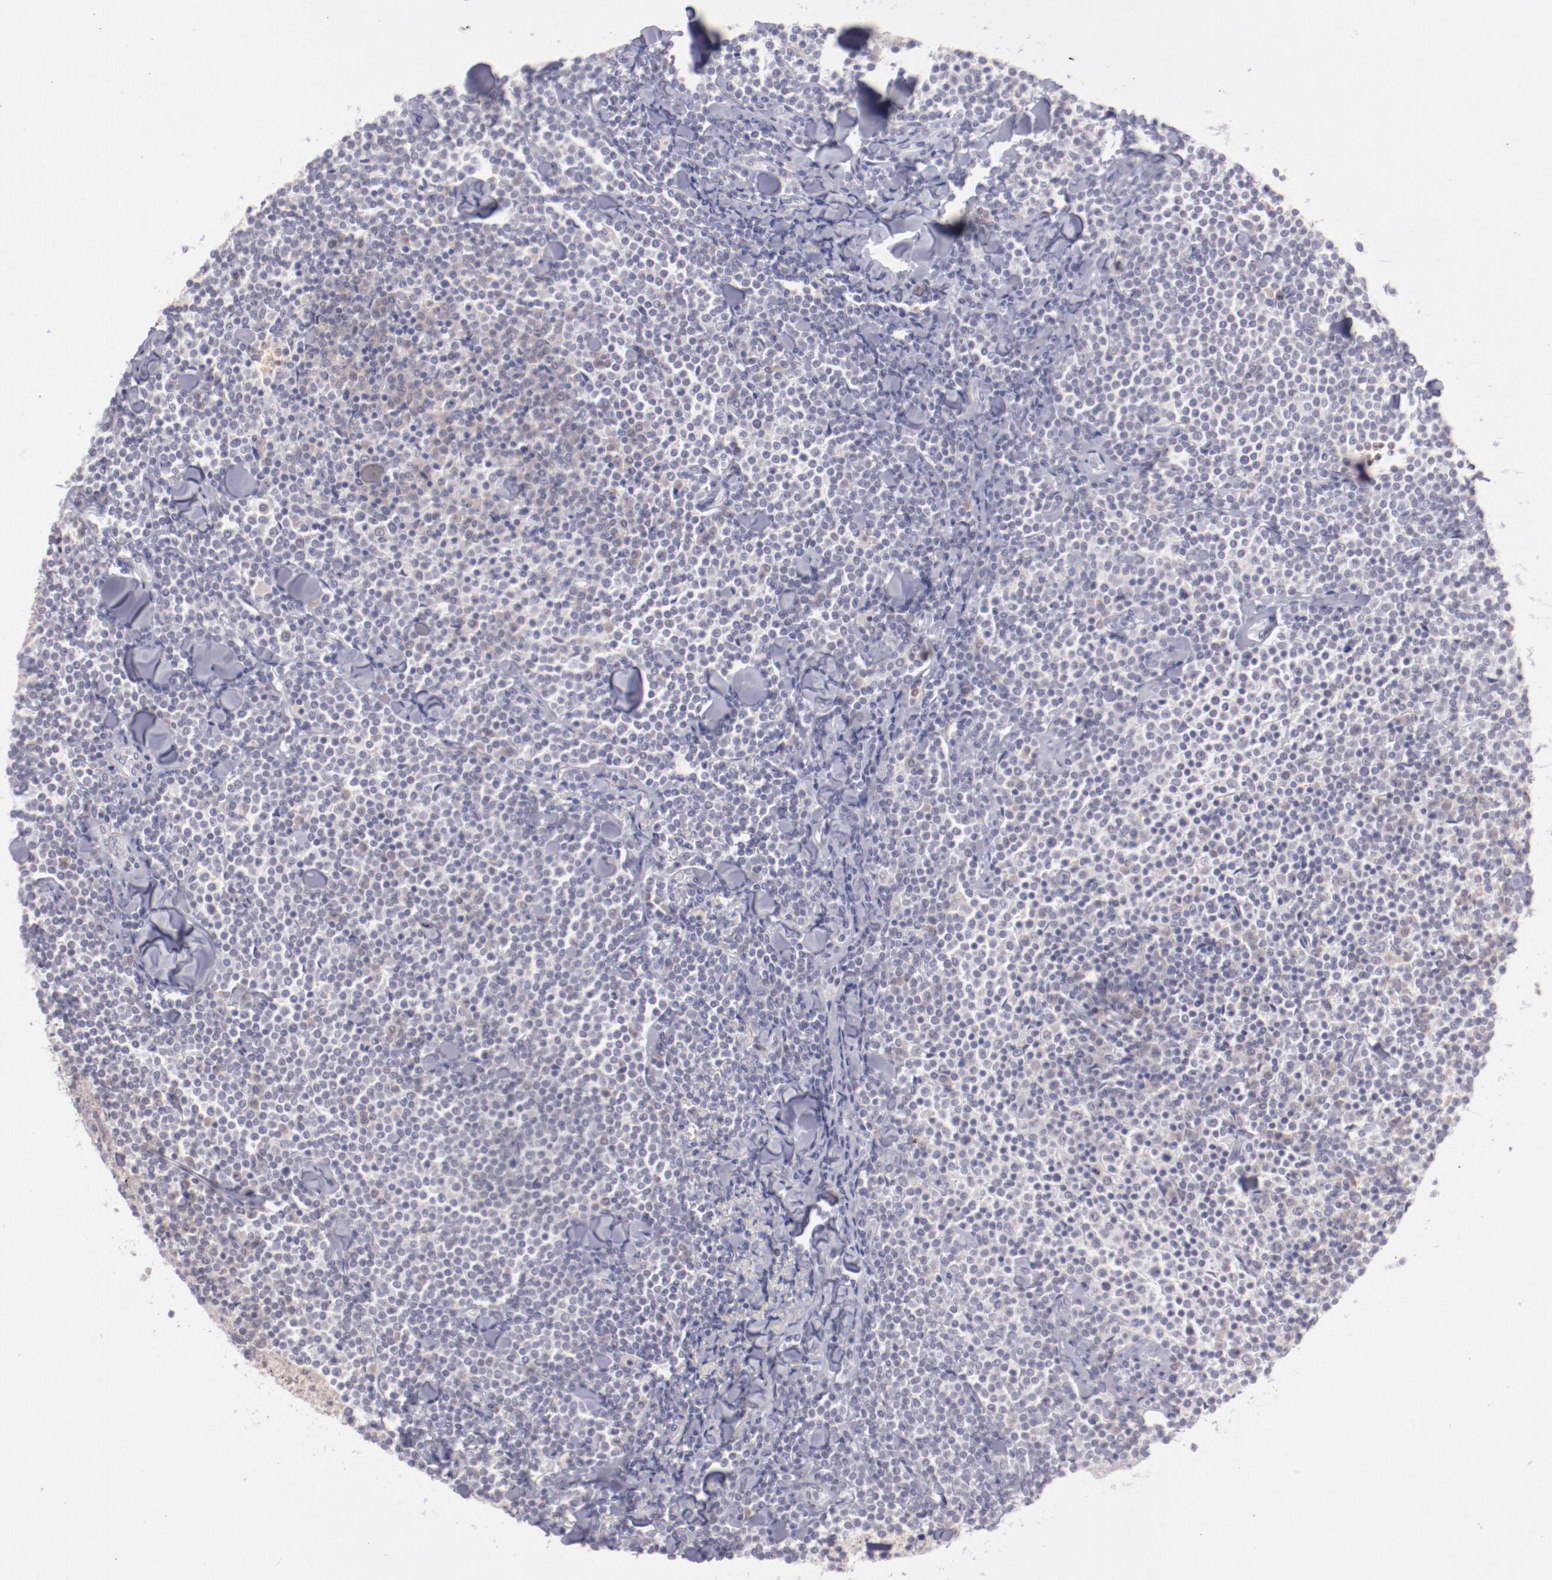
{"staining": {"intensity": "negative", "quantity": "none", "location": "none"}, "tissue": "lymphoma", "cell_type": "Tumor cells", "image_type": "cancer", "snomed": [{"axis": "morphology", "description": "Malignant lymphoma, non-Hodgkin's type, Low grade"}, {"axis": "topography", "description": "Soft tissue"}], "caption": "Human malignant lymphoma, non-Hodgkin's type (low-grade) stained for a protein using immunohistochemistry (IHC) displays no positivity in tumor cells.", "gene": "TRAF3", "patient": {"sex": "male", "age": 92}}